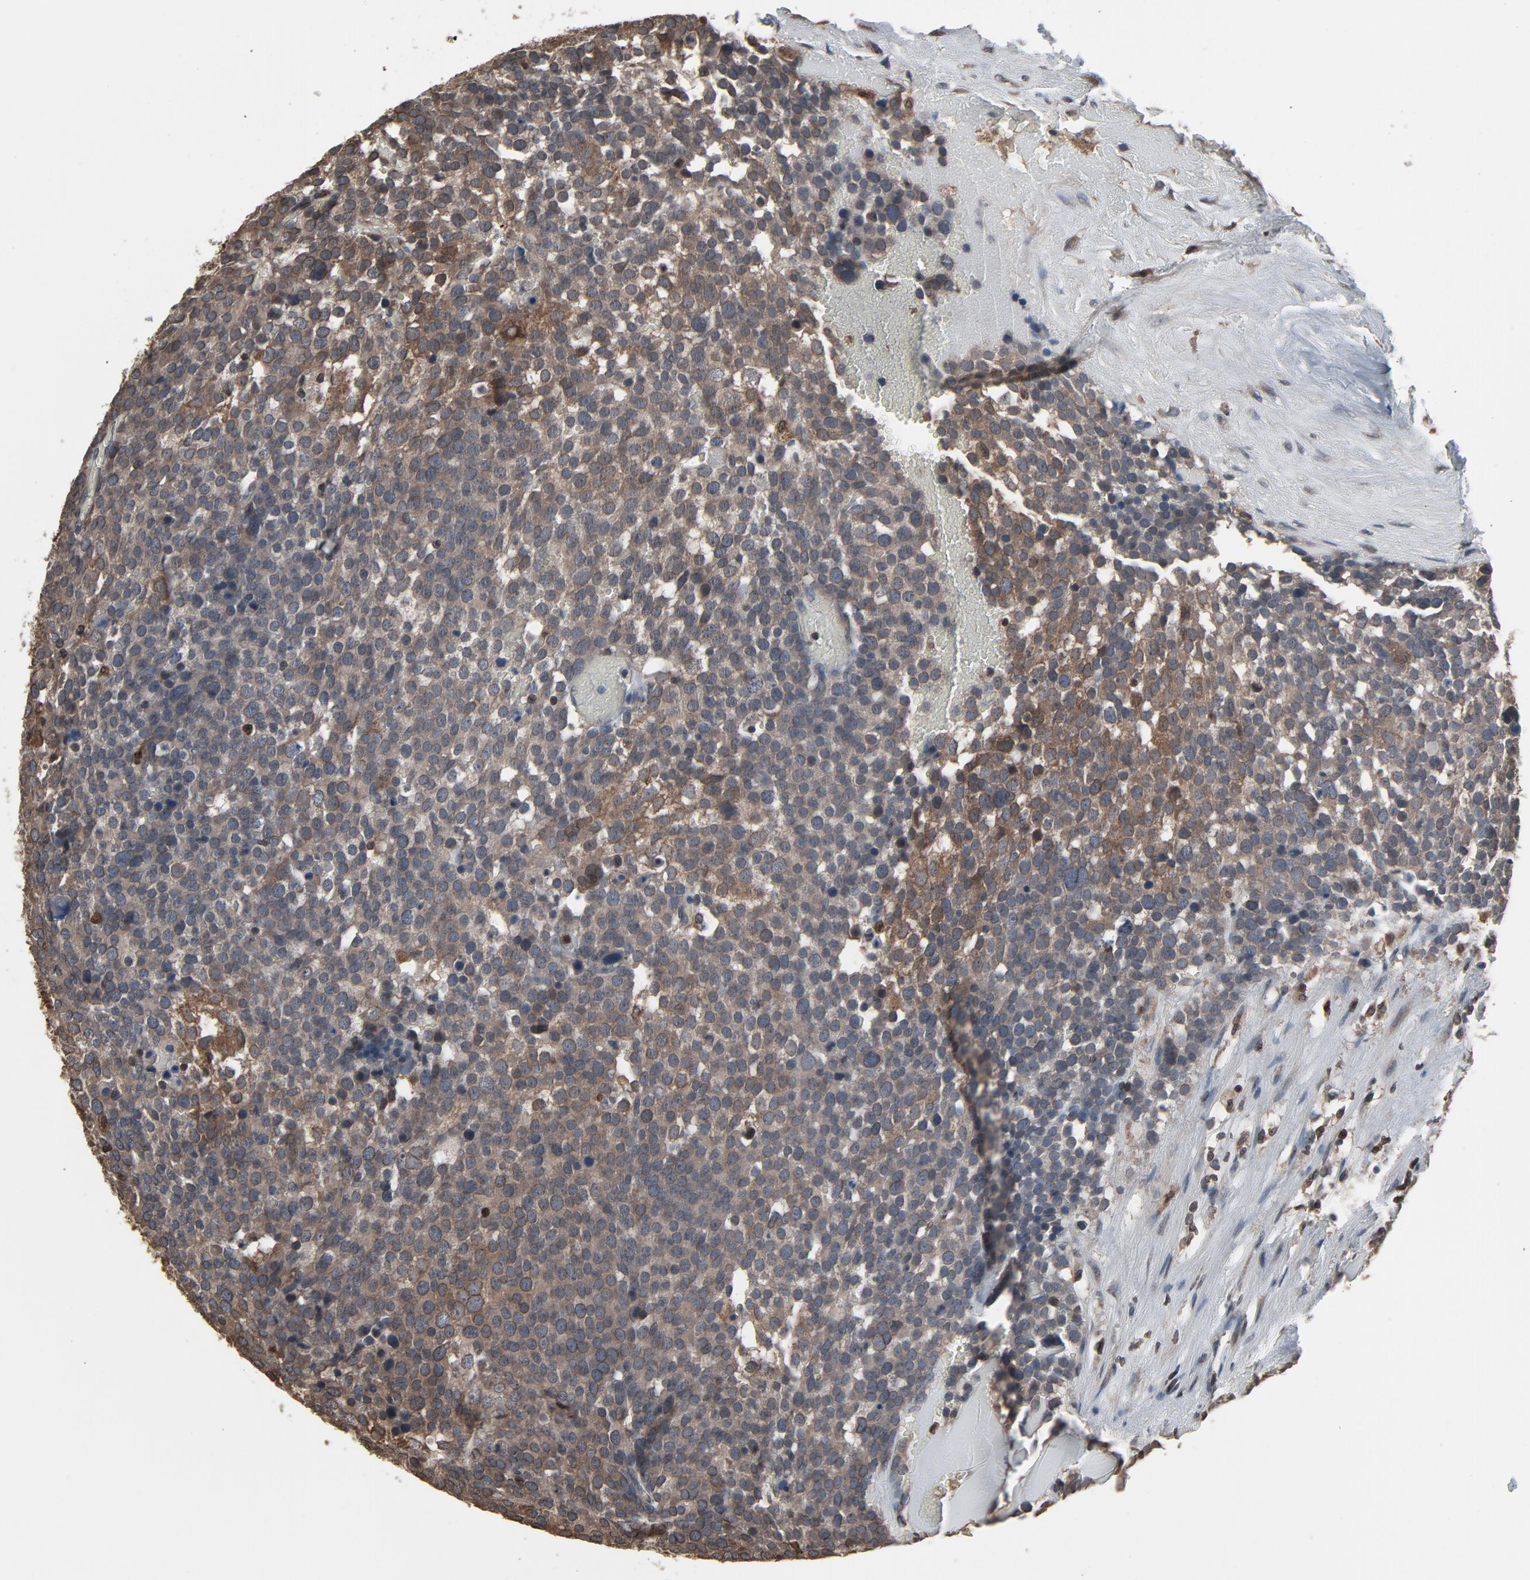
{"staining": {"intensity": "weak", "quantity": "<25%", "location": "cytoplasmic/membranous,nuclear"}, "tissue": "testis cancer", "cell_type": "Tumor cells", "image_type": "cancer", "snomed": [{"axis": "morphology", "description": "Seminoma, NOS"}, {"axis": "topography", "description": "Testis"}], "caption": "Histopathology image shows no significant protein staining in tumor cells of testis seminoma.", "gene": "UBE2D1", "patient": {"sex": "male", "age": 71}}